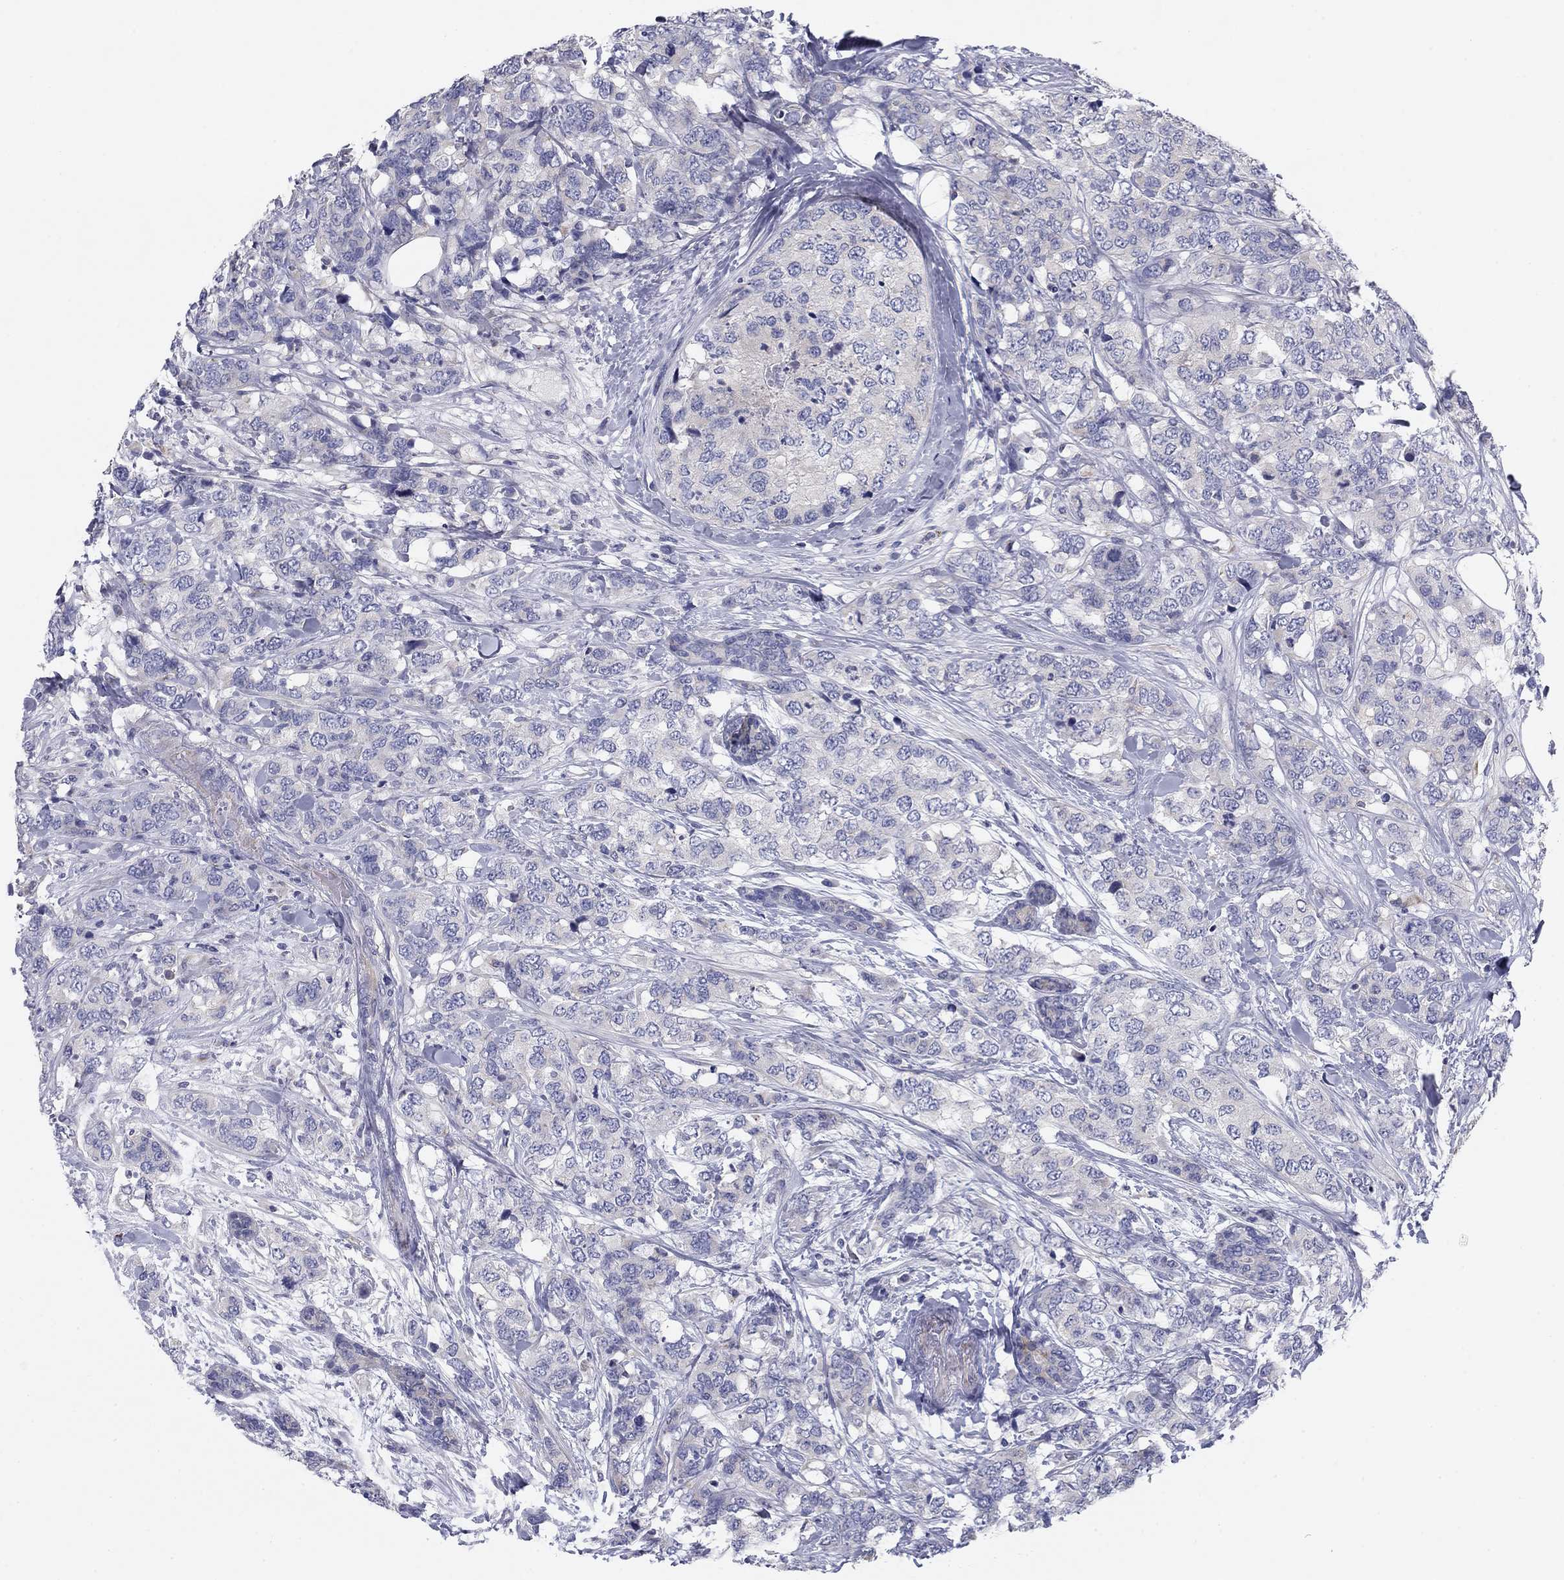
{"staining": {"intensity": "negative", "quantity": "none", "location": "none"}, "tissue": "breast cancer", "cell_type": "Tumor cells", "image_type": "cancer", "snomed": [{"axis": "morphology", "description": "Lobular carcinoma"}, {"axis": "topography", "description": "Breast"}], "caption": "The photomicrograph reveals no significant positivity in tumor cells of breast cancer. The staining was performed using DAB (3,3'-diaminobenzidine) to visualize the protein expression in brown, while the nuclei were stained in blue with hematoxylin (Magnification: 20x).", "gene": "SEPTIN3", "patient": {"sex": "female", "age": 59}}